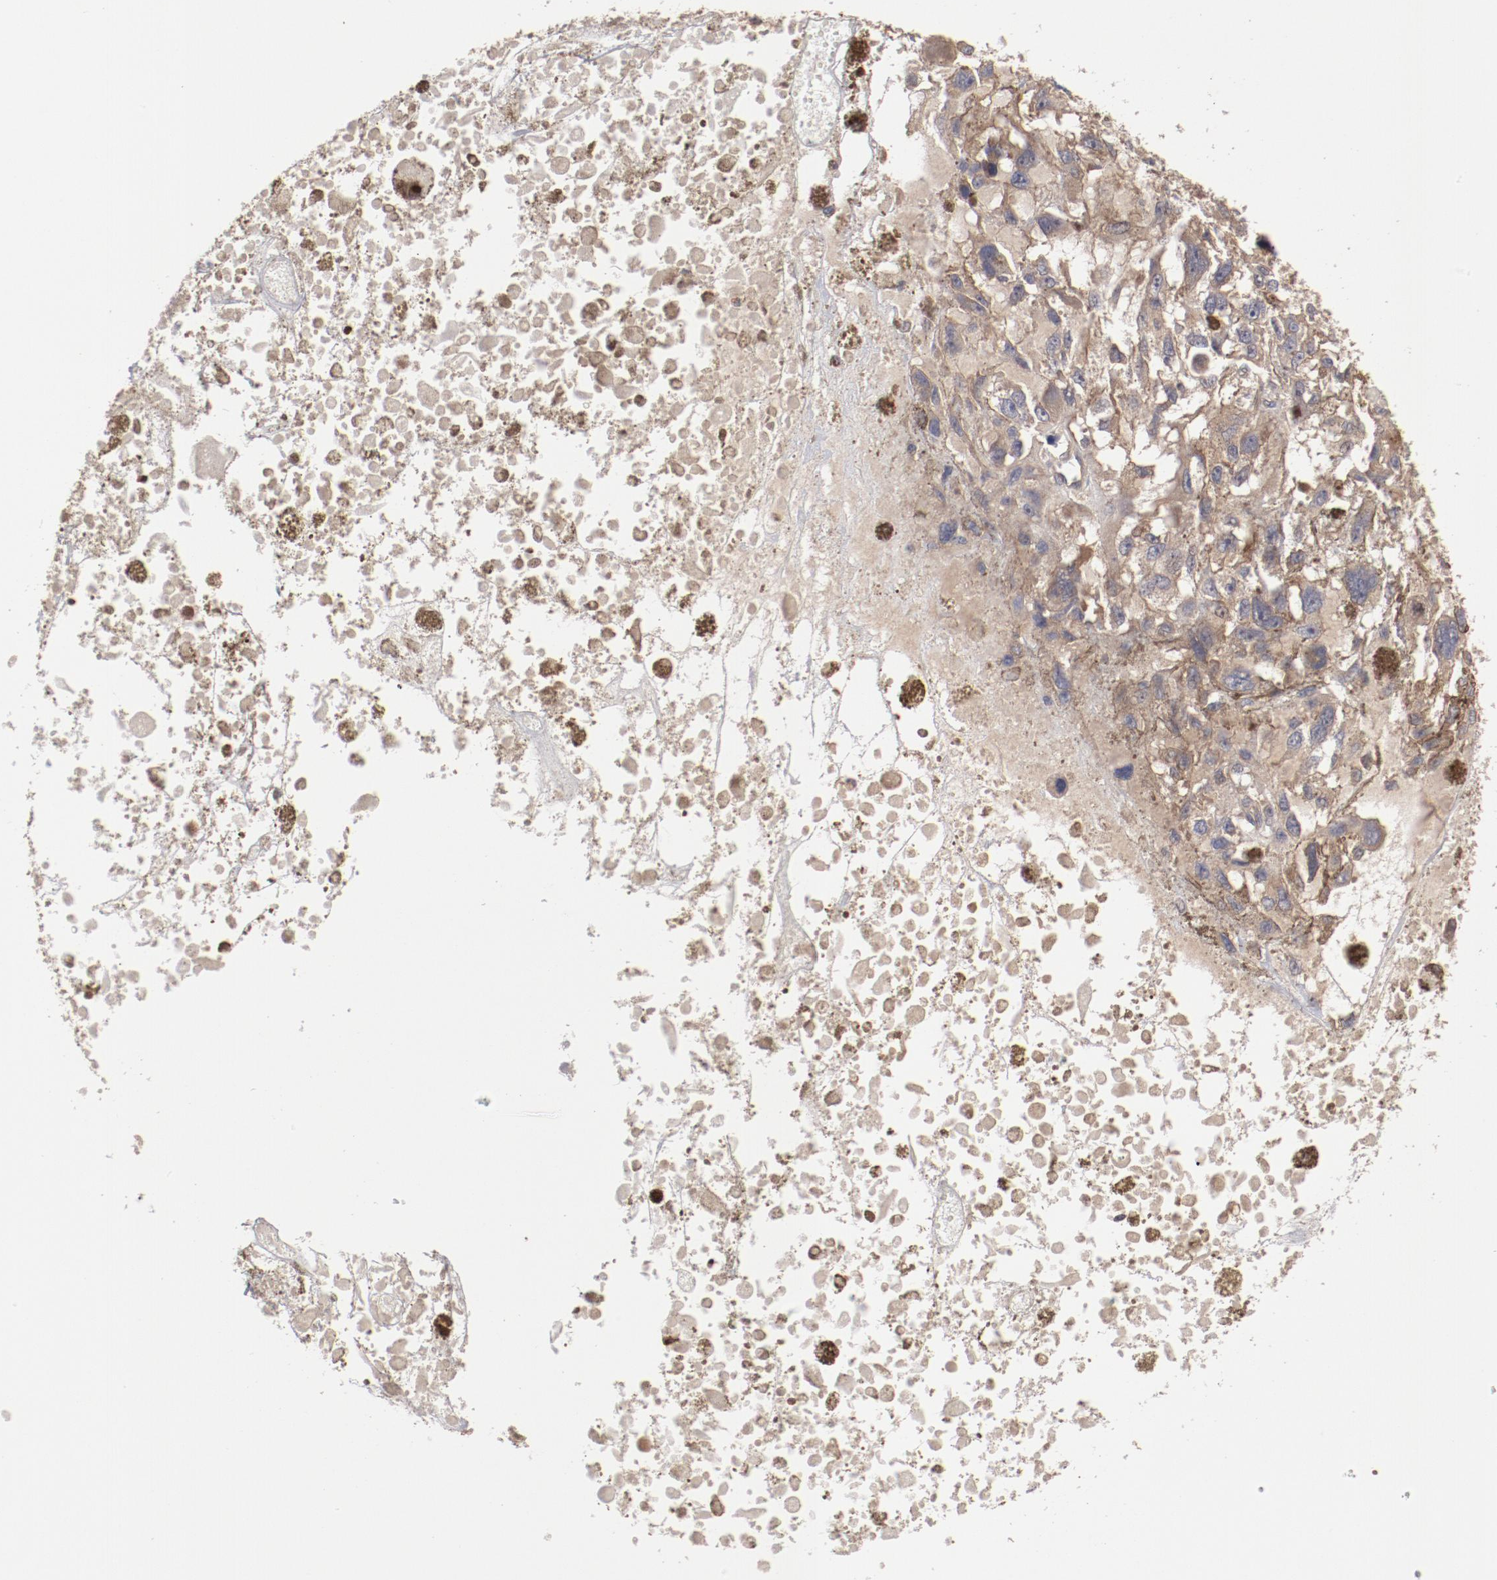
{"staining": {"intensity": "weak", "quantity": "25%-75%", "location": "cytoplasmic/membranous"}, "tissue": "melanoma", "cell_type": "Tumor cells", "image_type": "cancer", "snomed": [{"axis": "morphology", "description": "Malignant melanoma, Metastatic site"}, {"axis": "topography", "description": "Lymph node"}], "caption": "Melanoma stained with a protein marker reveals weak staining in tumor cells.", "gene": "DNAAF2", "patient": {"sex": "male", "age": 59}}